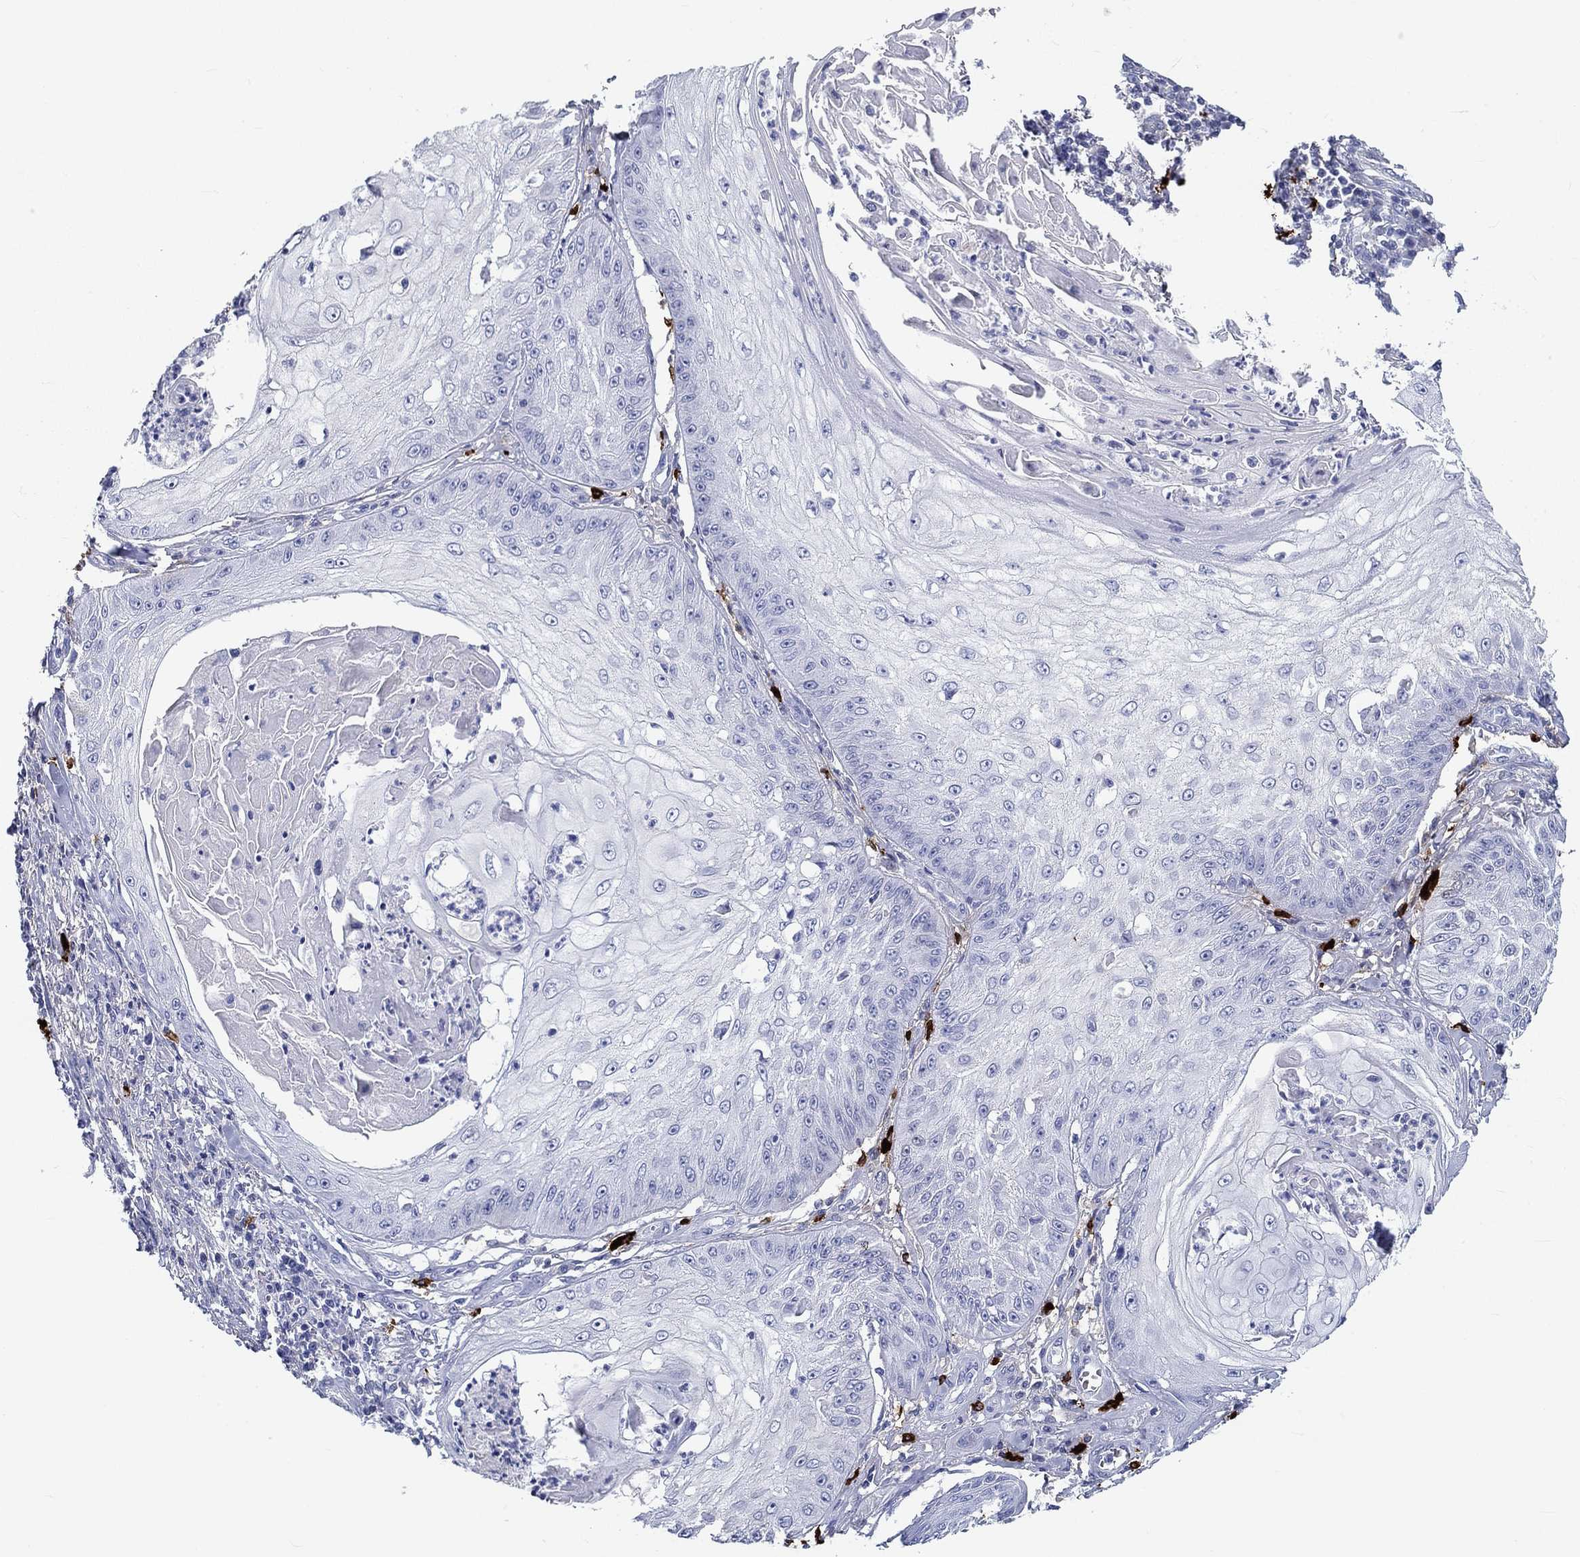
{"staining": {"intensity": "negative", "quantity": "none", "location": "none"}, "tissue": "skin cancer", "cell_type": "Tumor cells", "image_type": "cancer", "snomed": [{"axis": "morphology", "description": "Squamous cell carcinoma, NOS"}, {"axis": "topography", "description": "Skin"}], "caption": "Immunohistochemistry (IHC) of human skin squamous cell carcinoma displays no positivity in tumor cells.", "gene": "CD40LG", "patient": {"sex": "male", "age": 70}}